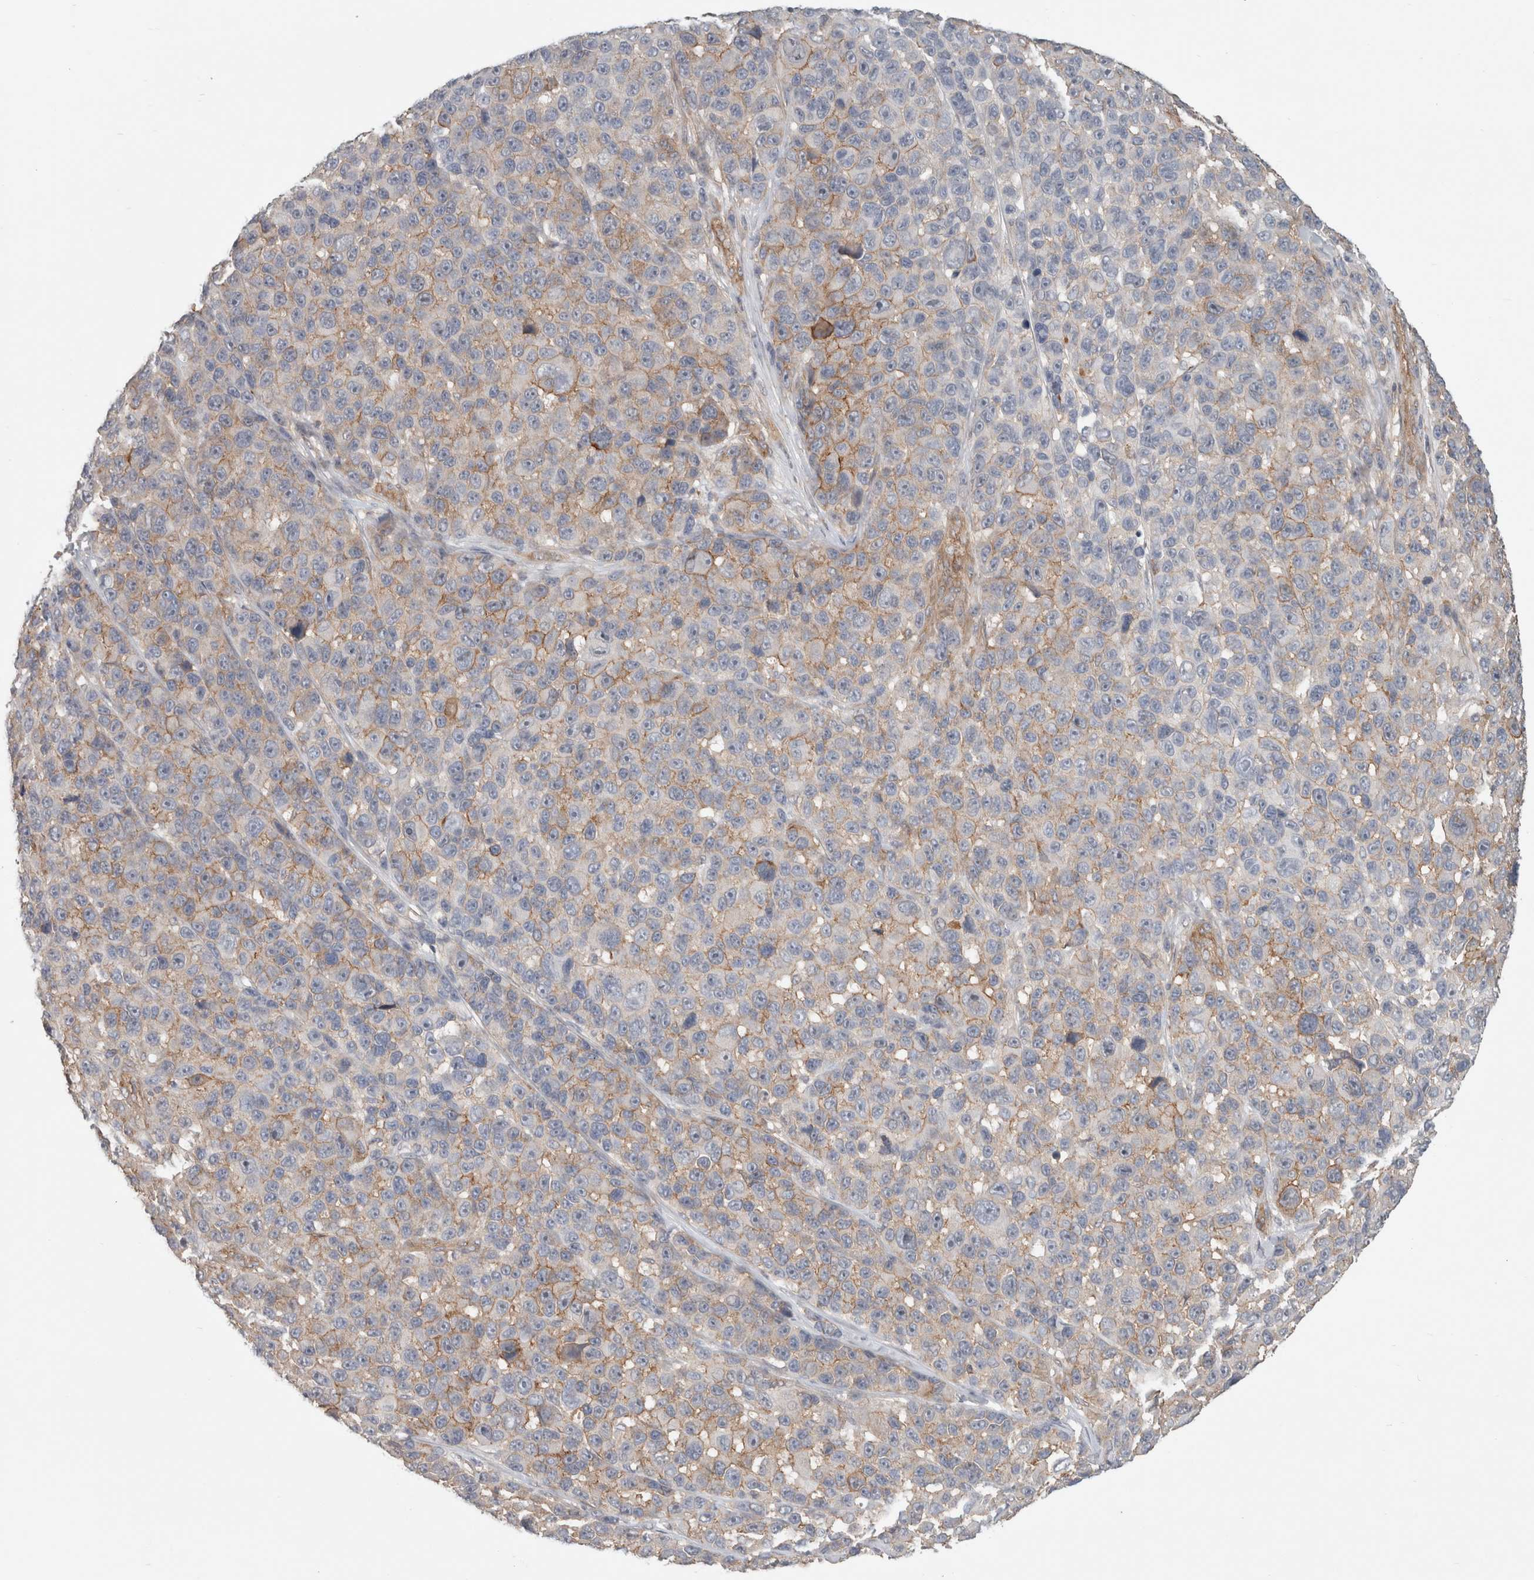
{"staining": {"intensity": "moderate", "quantity": "25%-75%", "location": "cytoplasmic/membranous"}, "tissue": "melanoma", "cell_type": "Tumor cells", "image_type": "cancer", "snomed": [{"axis": "morphology", "description": "Malignant melanoma, NOS"}, {"axis": "topography", "description": "Skin"}], "caption": "Protein expression analysis of melanoma reveals moderate cytoplasmic/membranous positivity in approximately 25%-75% of tumor cells. The protein is stained brown, and the nuclei are stained in blue (DAB IHC with brightfield microscopy, high magnification).", "gene": "RASAL2", "patient": {"sex": "male", "age": 53}}